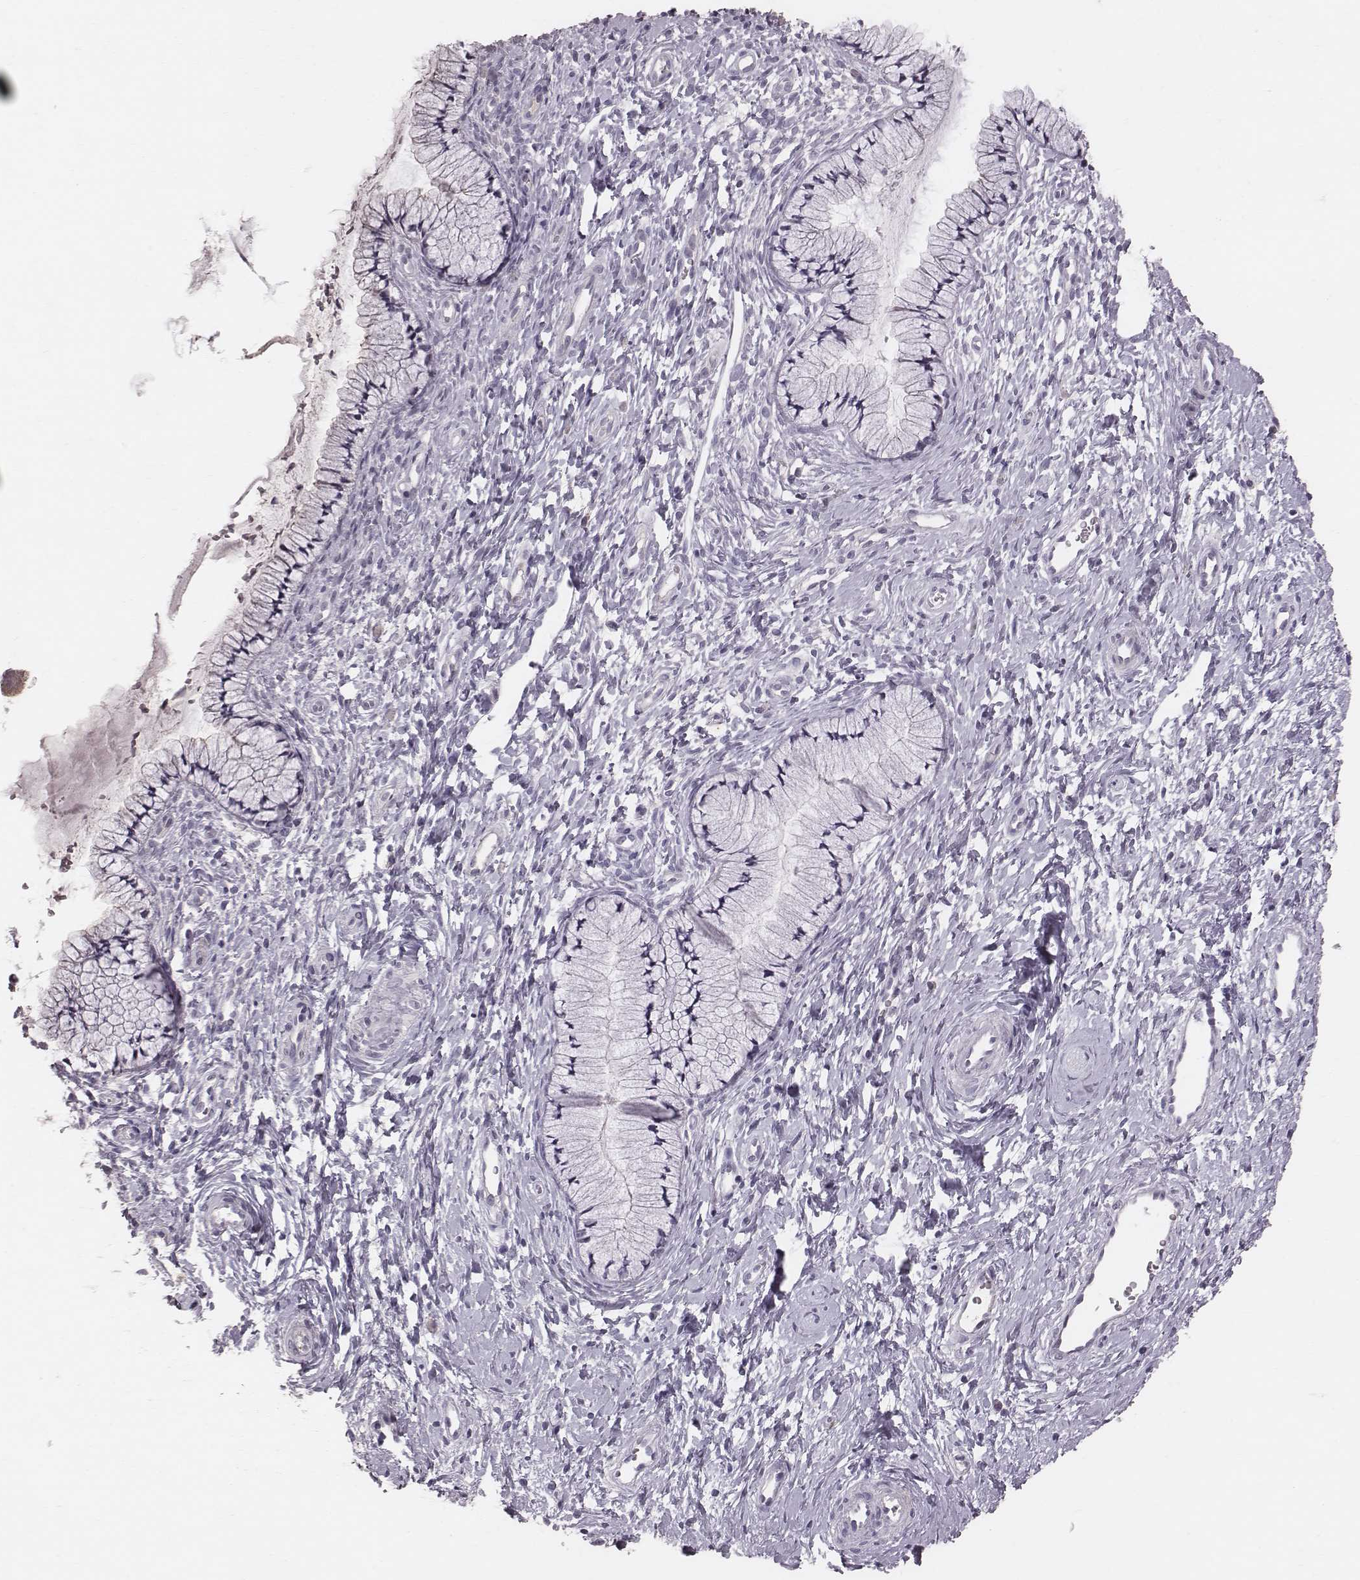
{"staining": {"intensity": "negative", "quantity": "none", "location": "none"}, "tissue": "cervix", "cell_type": "Glandular cells", "image_type": "normal", "snomed": [{"axis": "morphology", "description": "Normal tissue, NOS"}, {"axis": "topography", "description": "Cervix"}], "caption": "This is an immunohistochemistry (IHC) micrograph of benign human cervix. There is no expression in glandular cells.", "gene": "CFTR", "patient": {"sex": "female", "age": 36}}